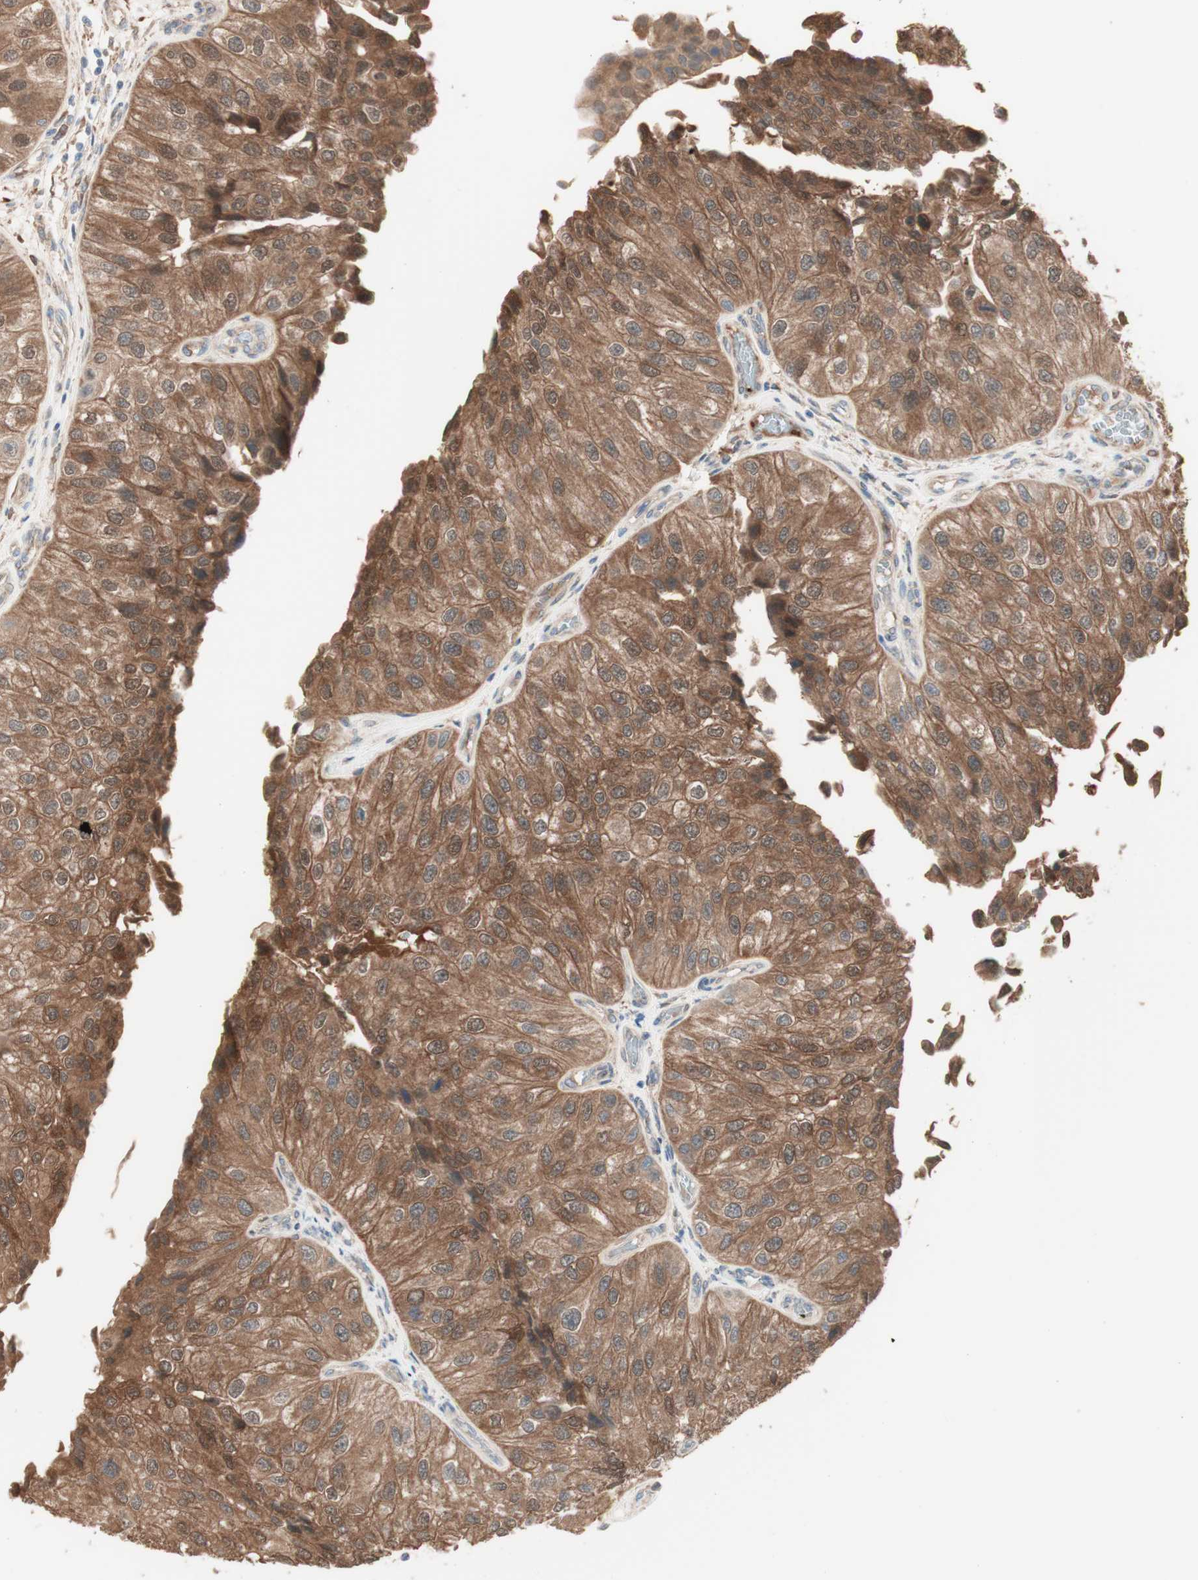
{"staining": {"intensity": "moderate", "quantity": ">75%", "location": "cytoplasmic/membranous"}, "tissue": "urothelial cancer", "cell_type": "Tumor cells", "image_type": "cancer", "snomed": [{"axis": "morphology", "description": "Urothelial carcinoma, High grade"}, {"axis": "topography", "description": "Kidney"}, {"axis": "topography", "description": "Urinary bladder"}], "caption": "Protein staining displays moderate cytoplasmic/membranous positivity in about >75% of tumor cells in urothelial carcinoma (high-grade). (DAB IHC, brown staining for protein, blue staining for nuclei).", "gene": "COMT", "patient": {"sex": "male", "age": 77}}